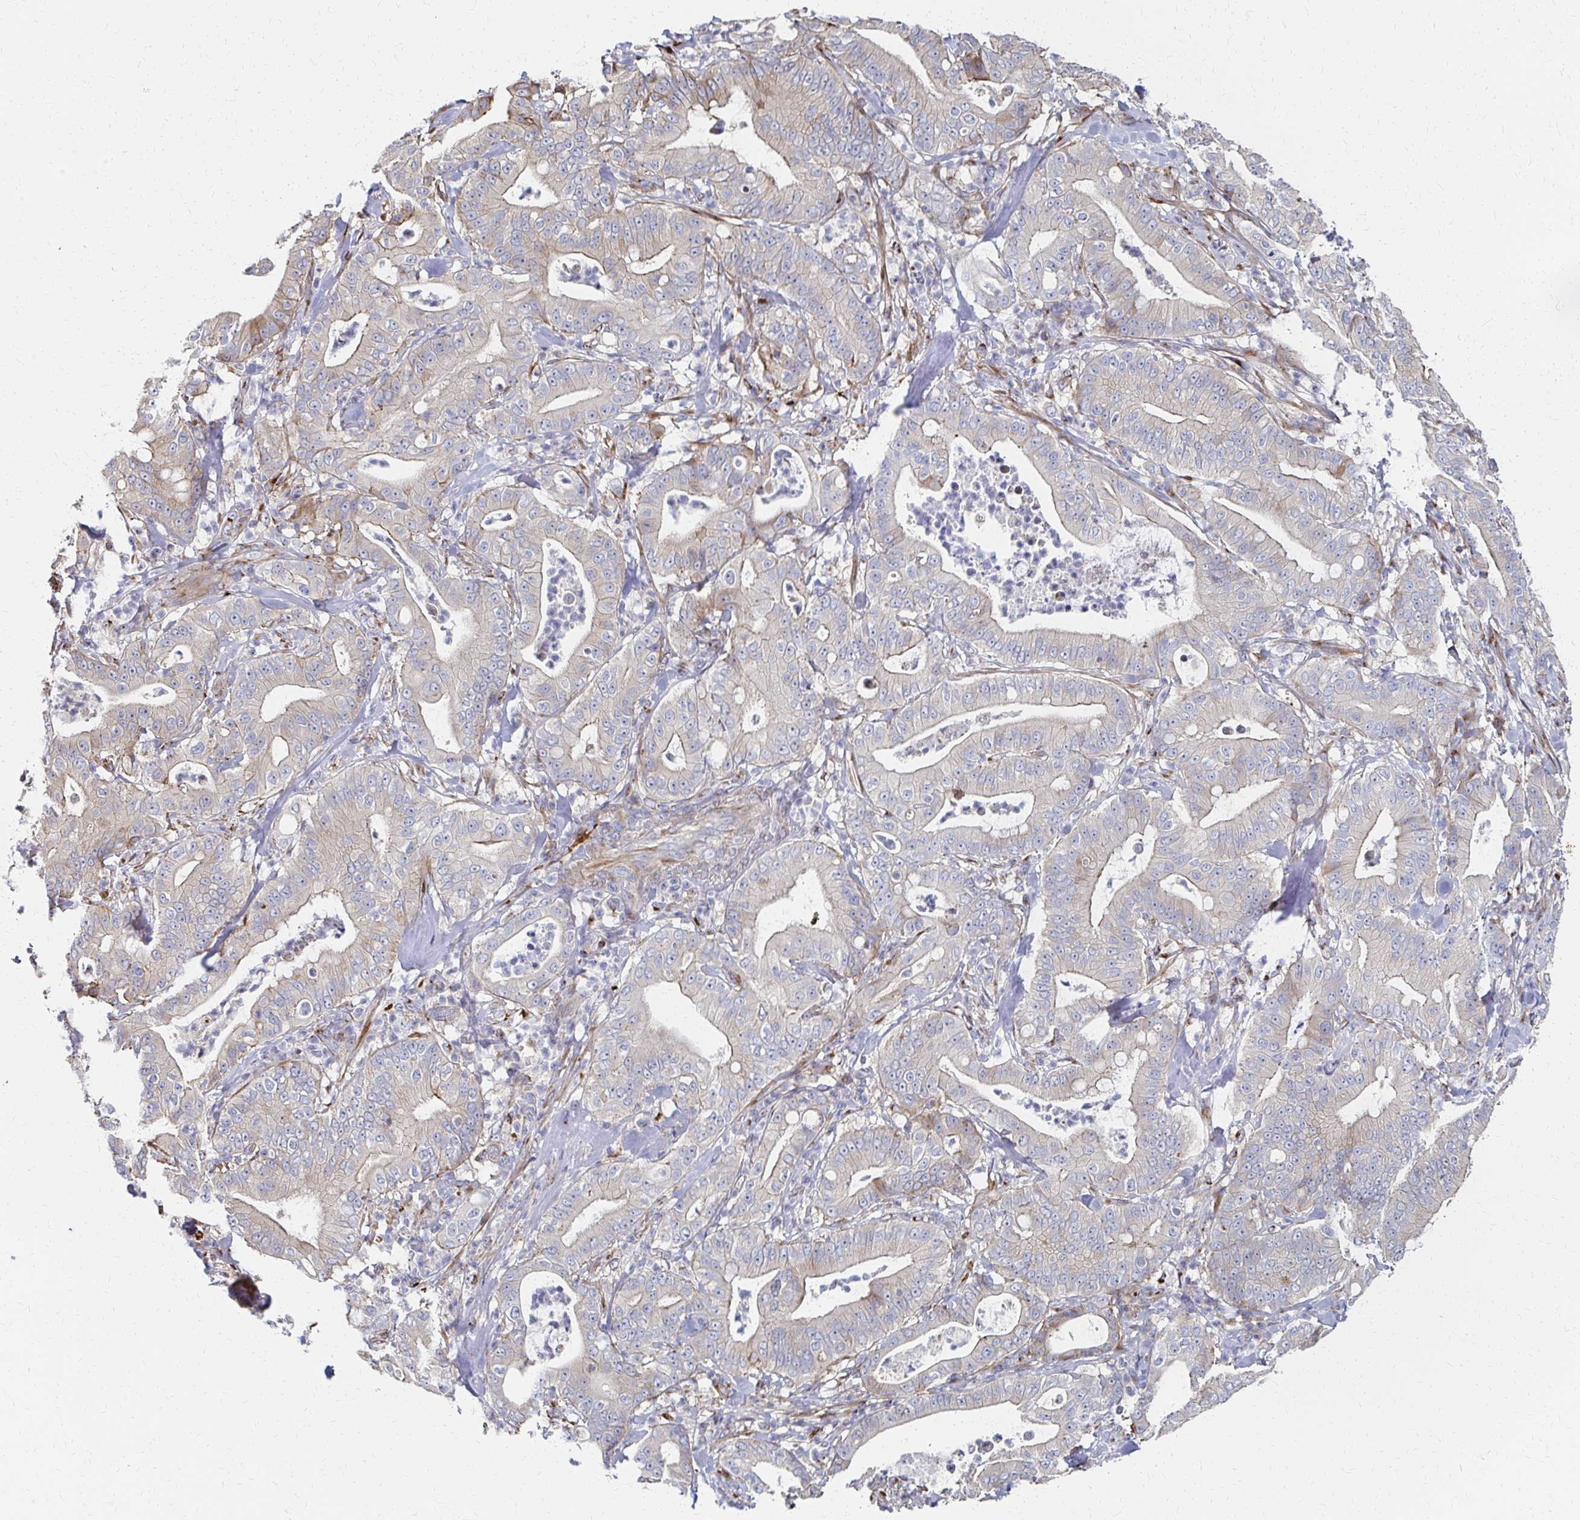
{"staining": {"intensity": "weak", "quantity": "<25%", "location": "cytoplasmic/membranous"}, "tissue": "pancreatic cancer", "cell_type": "Tumor cells", "image_type": "cancer", "snomed": [{"axis": "morphology", "description": "Adenocarcinoma, NOS"}, {"axis": "topography", "description": "Pancreas"}], "caption": "Histopathology image shows no protein positivity in tumor cells of adenocarcinoma (pancreatic) tissue.", "gene": "MAN1A1", "patient": {"sex": "male", "age": 71}}